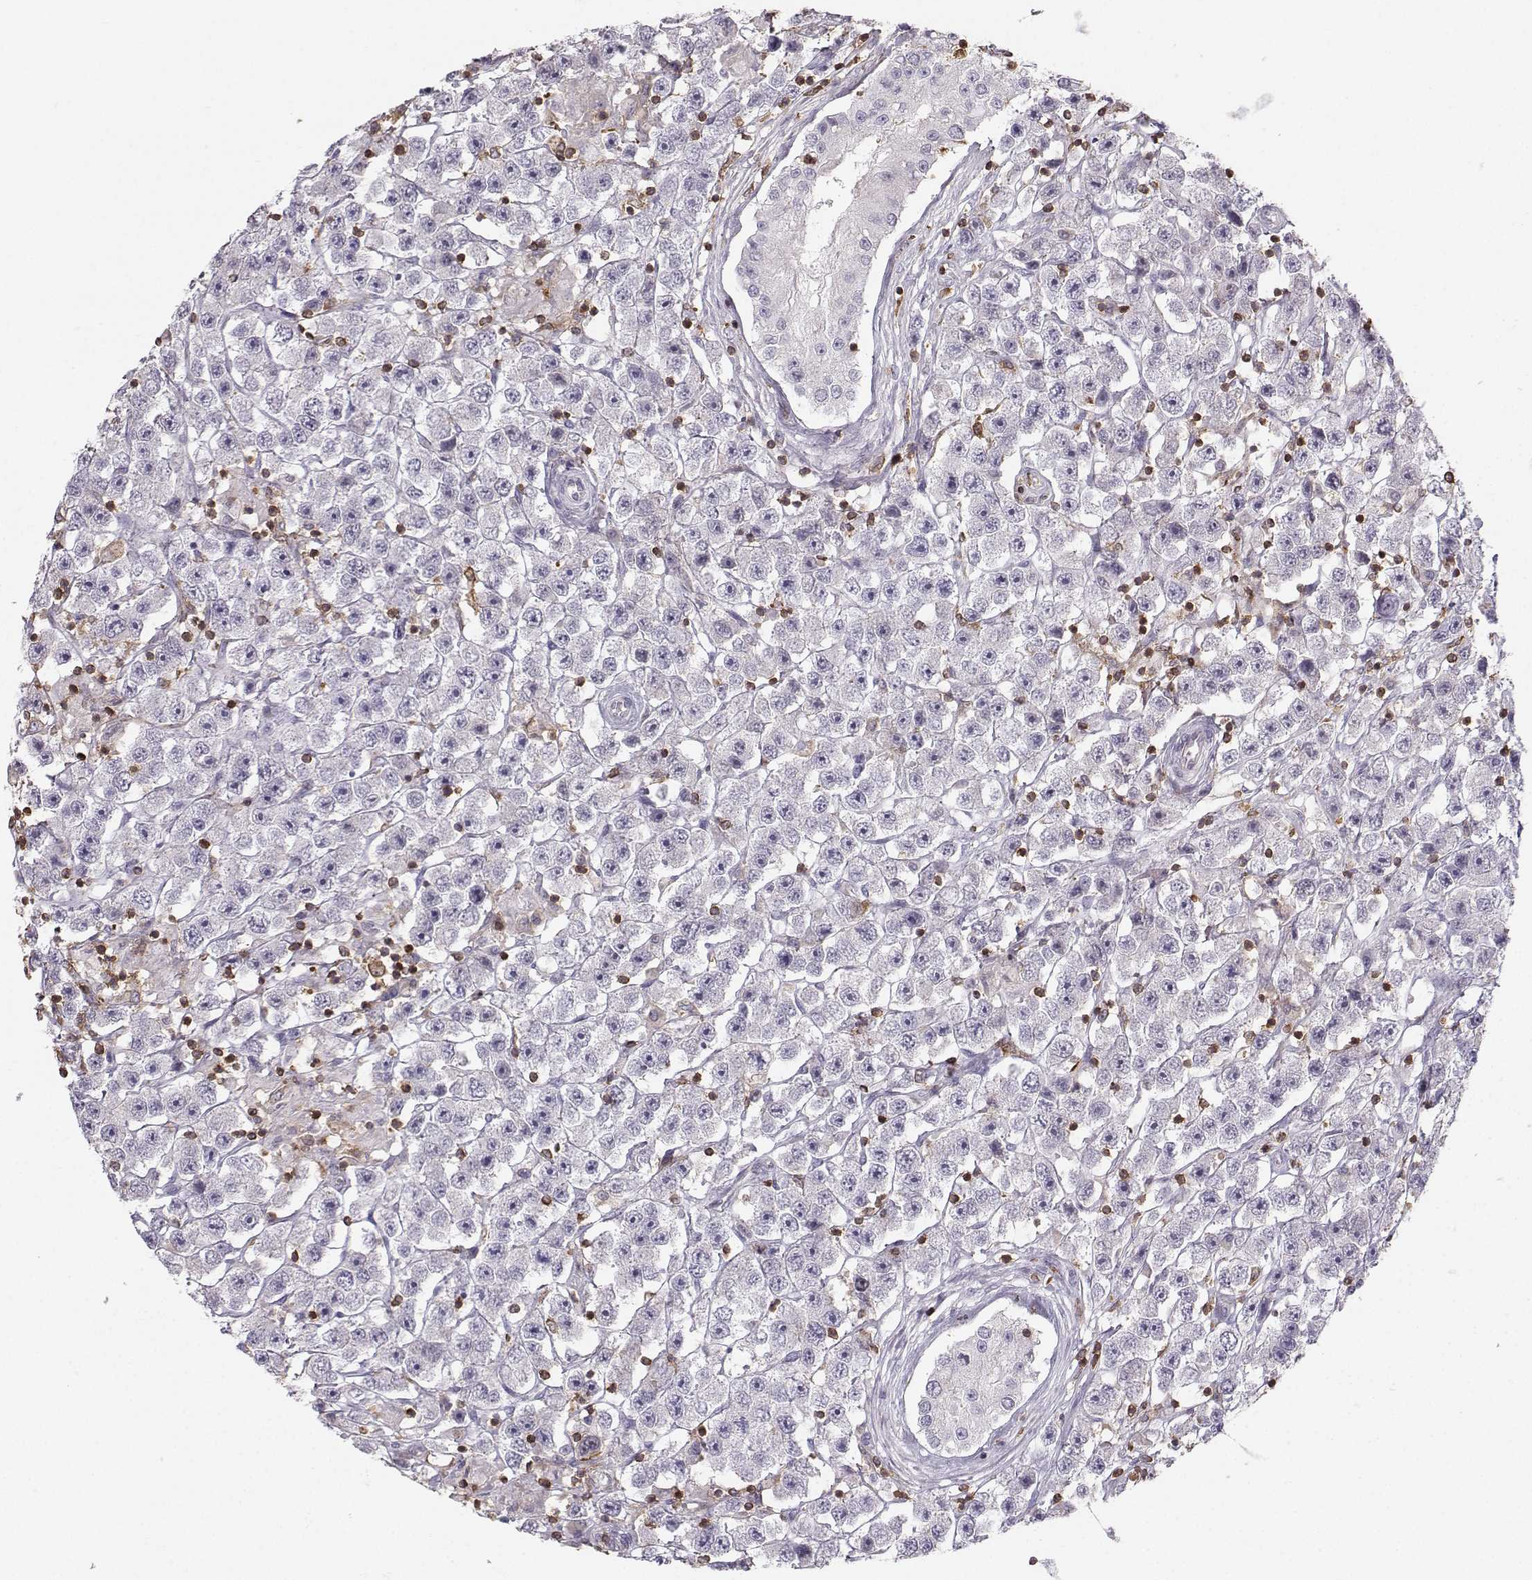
{"staining": {"intensity": "negative", "quantity": "none", "location": "none"}, "tissue": "testis cancer", "cell_type": "Tumor cells", "image_type": "cancer", "snomed": [{"axis": "morphology", "description": "Seminoma, NOS"}, {"axis": "topography", "description": "Testis"}], "caption": "There is no significant staining in tumor cells of seminoma (testis).", "gene": "ZBTB32", "patient": {"sex": "male", "age": 45}}